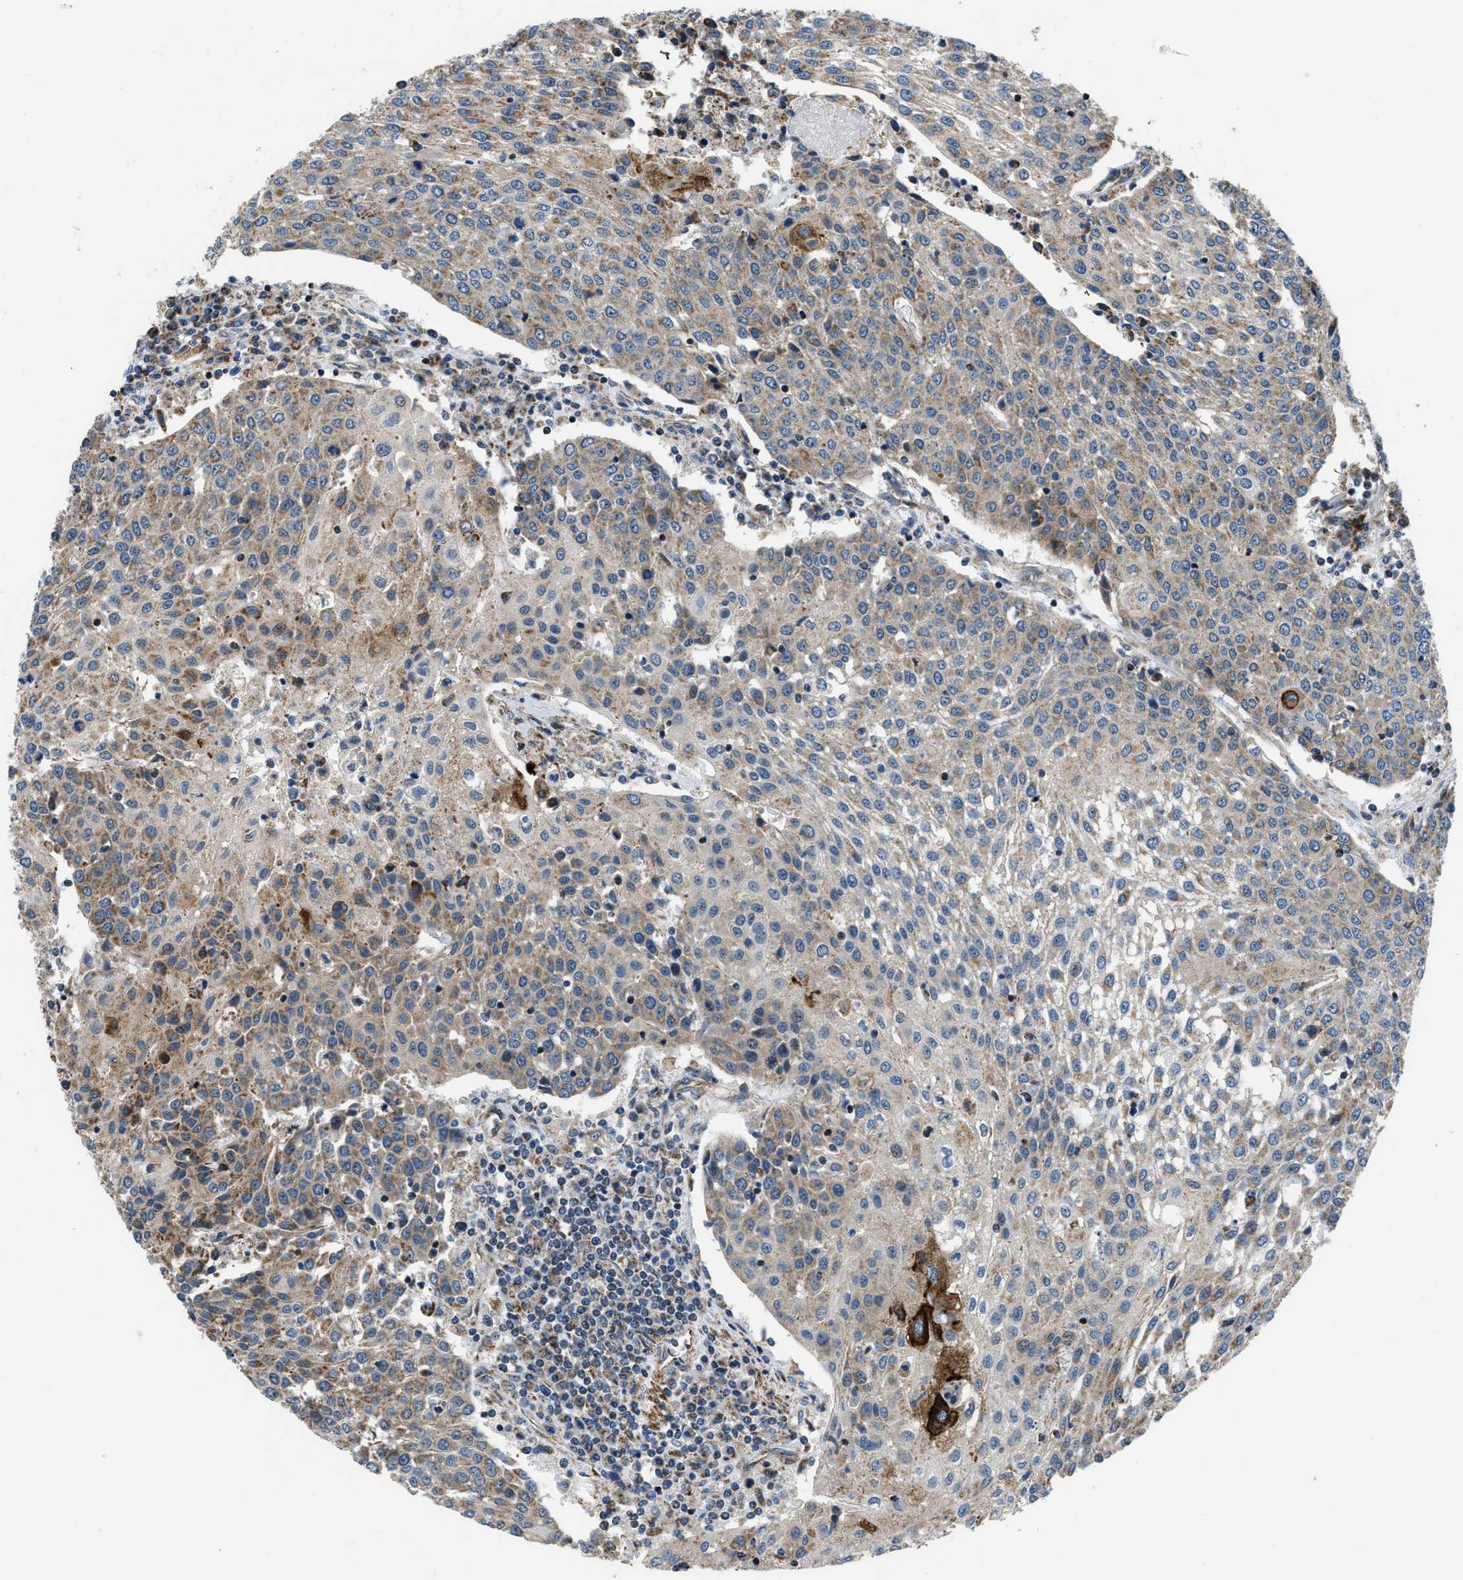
{"staining": {"intensity": "moderate", "quantity": "25%-75%", "location": "cytoplasmic/membranous"}, "tissue": "urothelial cancer", "cell_type": "Tumor cells", "image_type": "cancer", "snomed": [{"axis": "morphology", "description": "Urothelial carcinoma, High grade"}, {"axis": "topography", "description": "Urinary bladder"}], "caption": "Immunohistochemistry (DAB) staining of urothelial cancer exhibits moderate cytoplasmic/membranous protein expression in approximately 25%-75% of tumor cells. (brown staining indicates protein expression, while blue staining denotes nuclei).", "gene": "GSDME", "patient": {"sex": "female", "age": 85}}